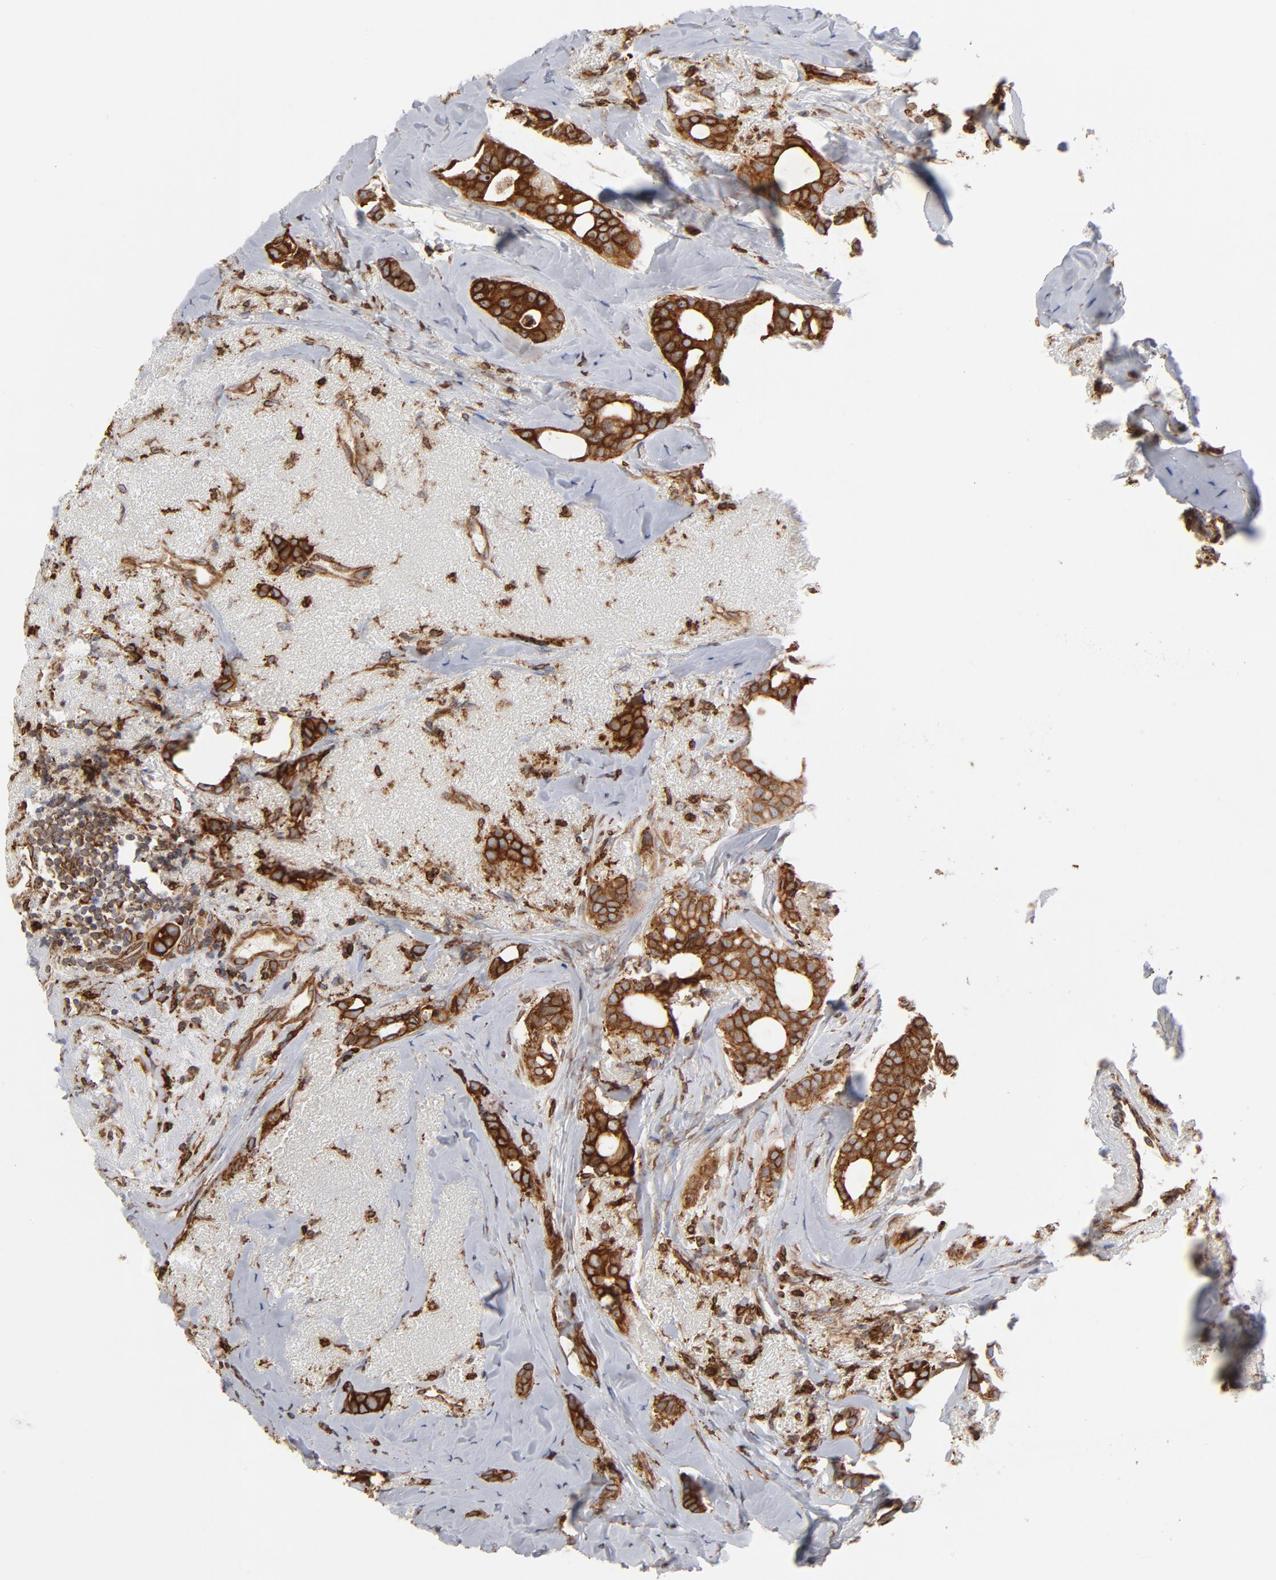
{"staining": {"intensity": "strong", "quantity": ">75%", "location": "cytoplasmic/membranous"}, "tissue": "breast cancer", "cell_type": "Tumor cells", "image_type": "cancer", "snomed": [{"axis": "morphology", "description": "Duct carcinoma"}, {"axis": "topography", "description": "Breast"}], "caption": "An image of human breast intraductal carcinoma stained for a protein demonstrates strong cytoplasmic/membranous brown staining in tumor cells. The staining was performed using DAB to visualize the protein expression in brown, while the nuclei were stained in blue with hematoxylin (Magnification: 20x).", "gene": "CANX", "patient": {"sex": "female", "age": 54}}